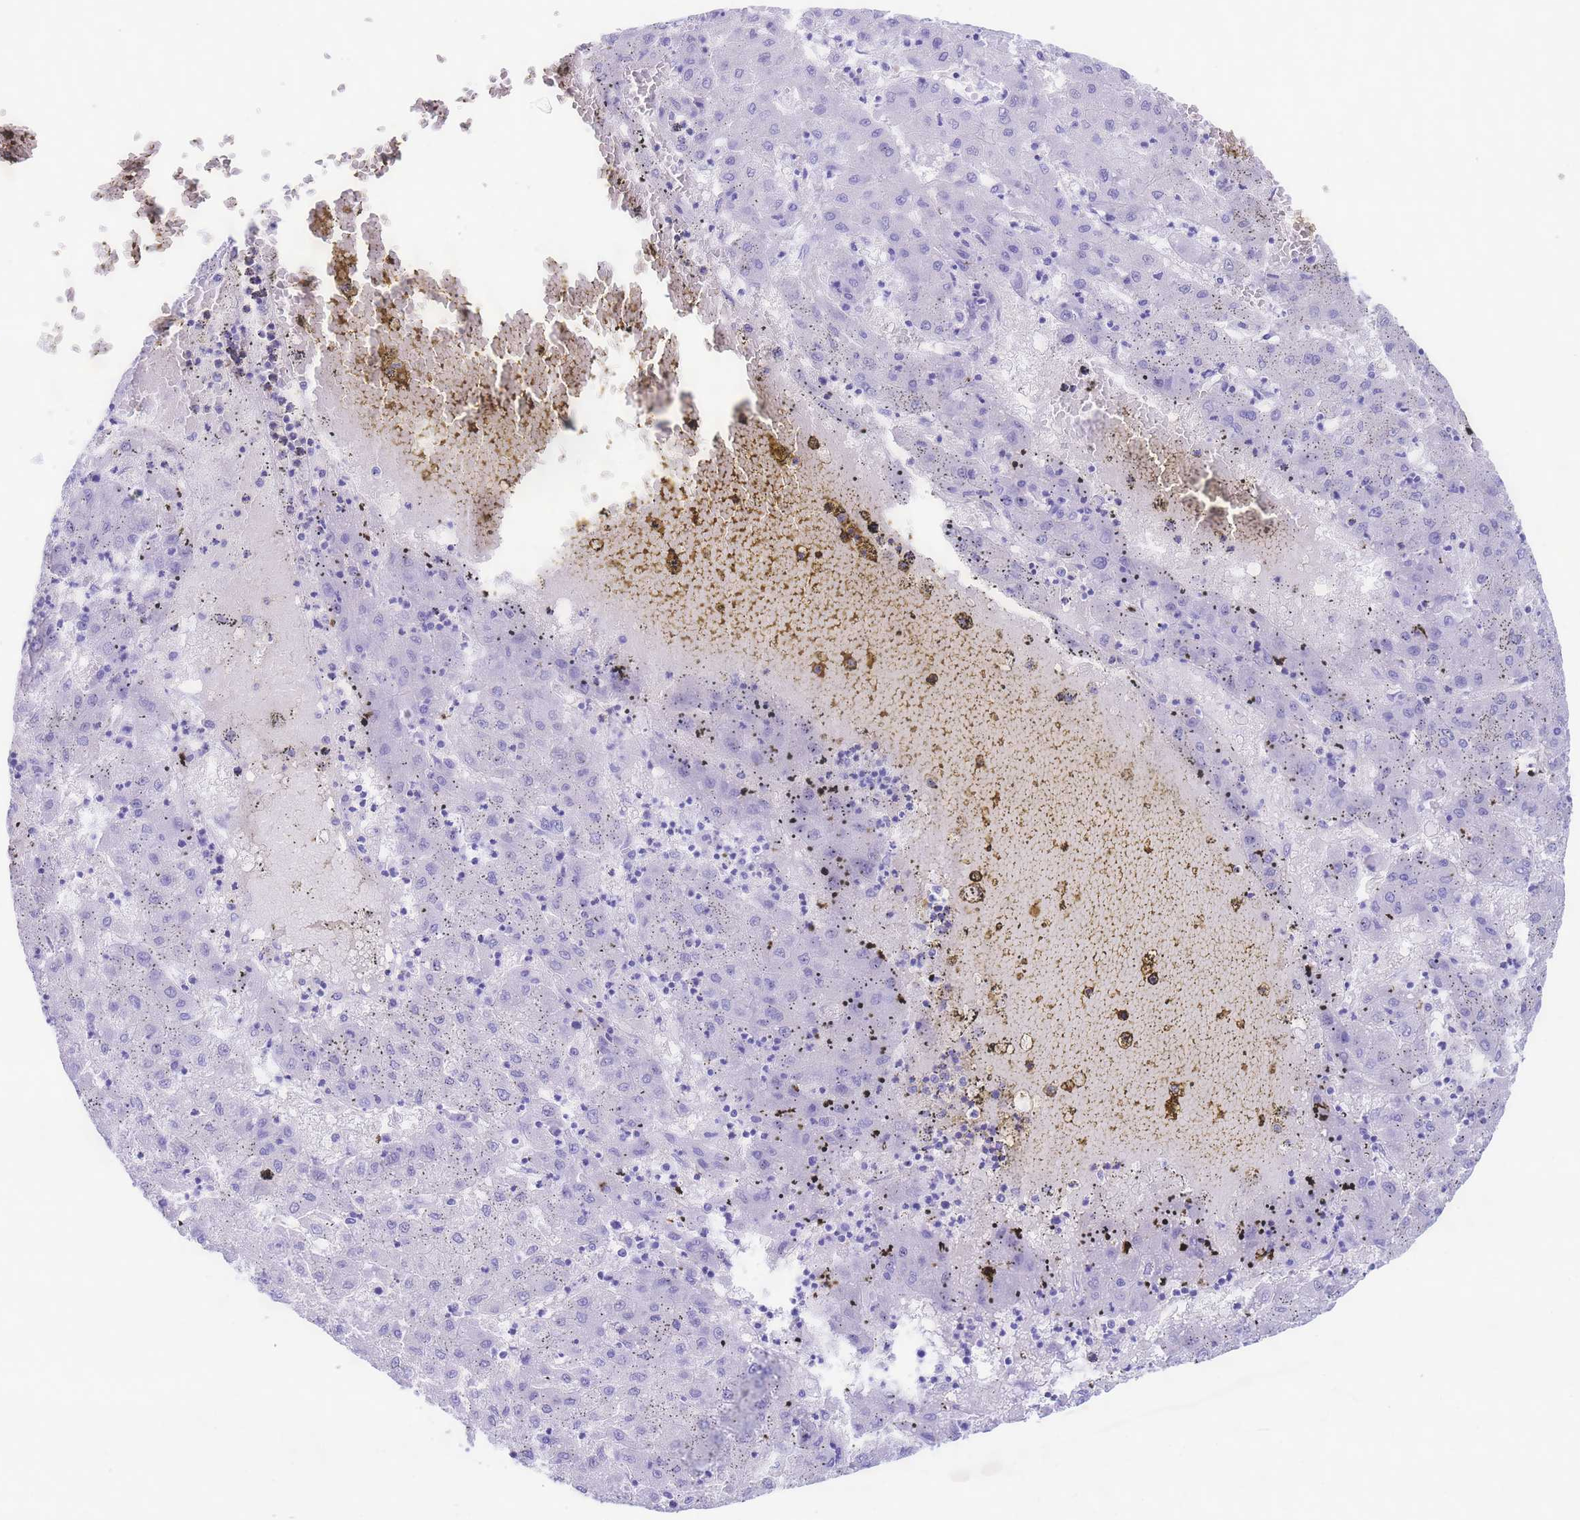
{"staining": {"intensity": "negative", "quantity": "none", "location": "none"}, "tissue": "liver cancer", "cell_type": "Tumor cells", "image_type": "cancer", "snomed": [{"axis": "morphology", "description": "Carcinoma, Hepatocellular, NOS"}, {"axis": "topography", "description": "Liver"}], "caption": "The photomicrograph exhibits no staining of tumor cells in liver hepatocellular carcinoma.", "gene": "USP38", "patient": {"sex": "male", "age": 72}}